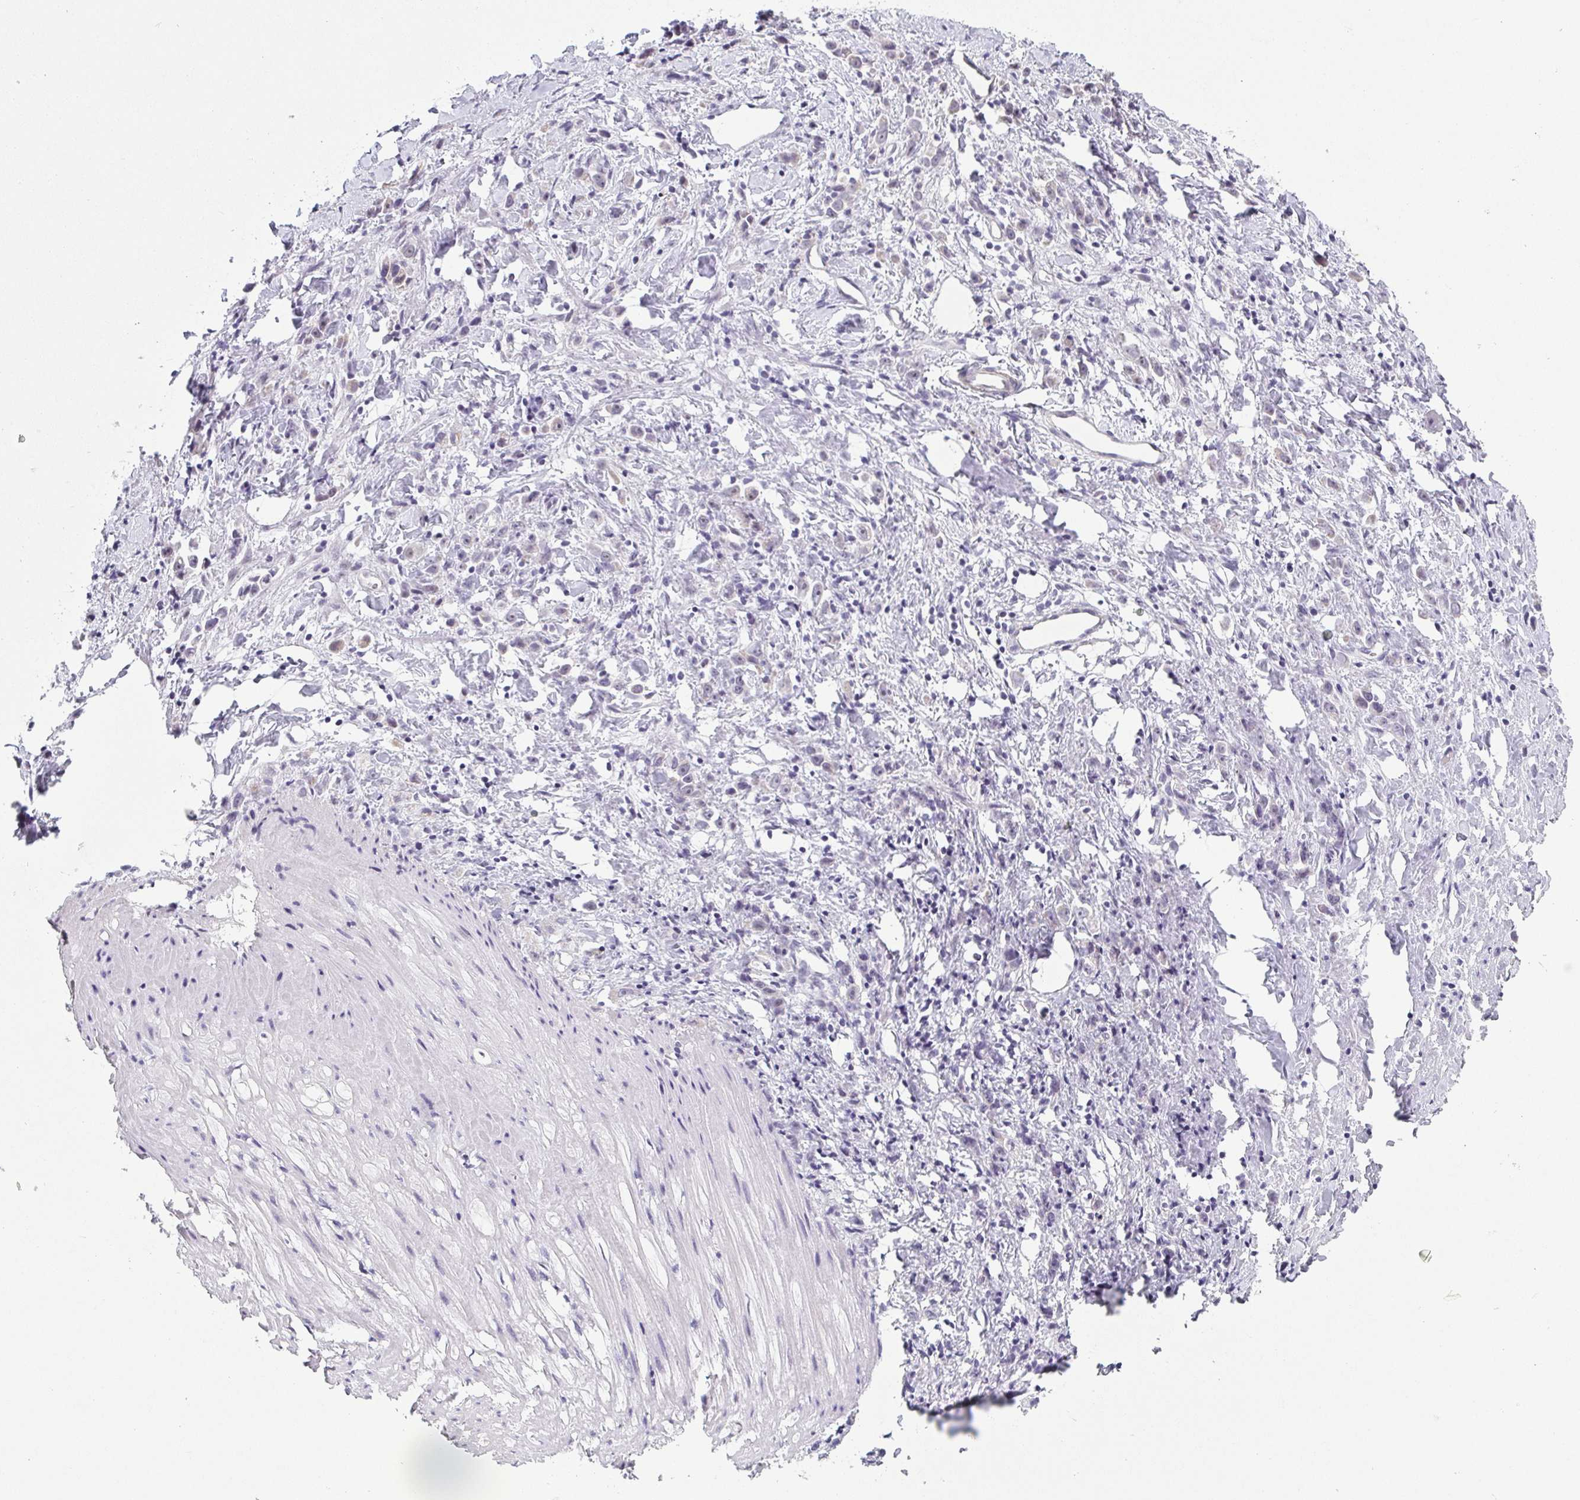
{"staining": {"intensity": "negative", "quantity": "none", "location": "none"}, "tissue": "stomach cancer", "cell_type": "Tumor cells", "image_type": "cancer", "snomed": [{"axis": "morphology", "description": "Adenocarcinoma, NOS"}, {"axis": "topography", "description": "Stomach"}], "caption": "Tumor cells are negative for brown protein staining in adenocarcinoma (stomach). (DAB IHC with hematoxylin counter stain).", "gene": "EXOSC7", "patient": {"sex": "male", "age": 47}}